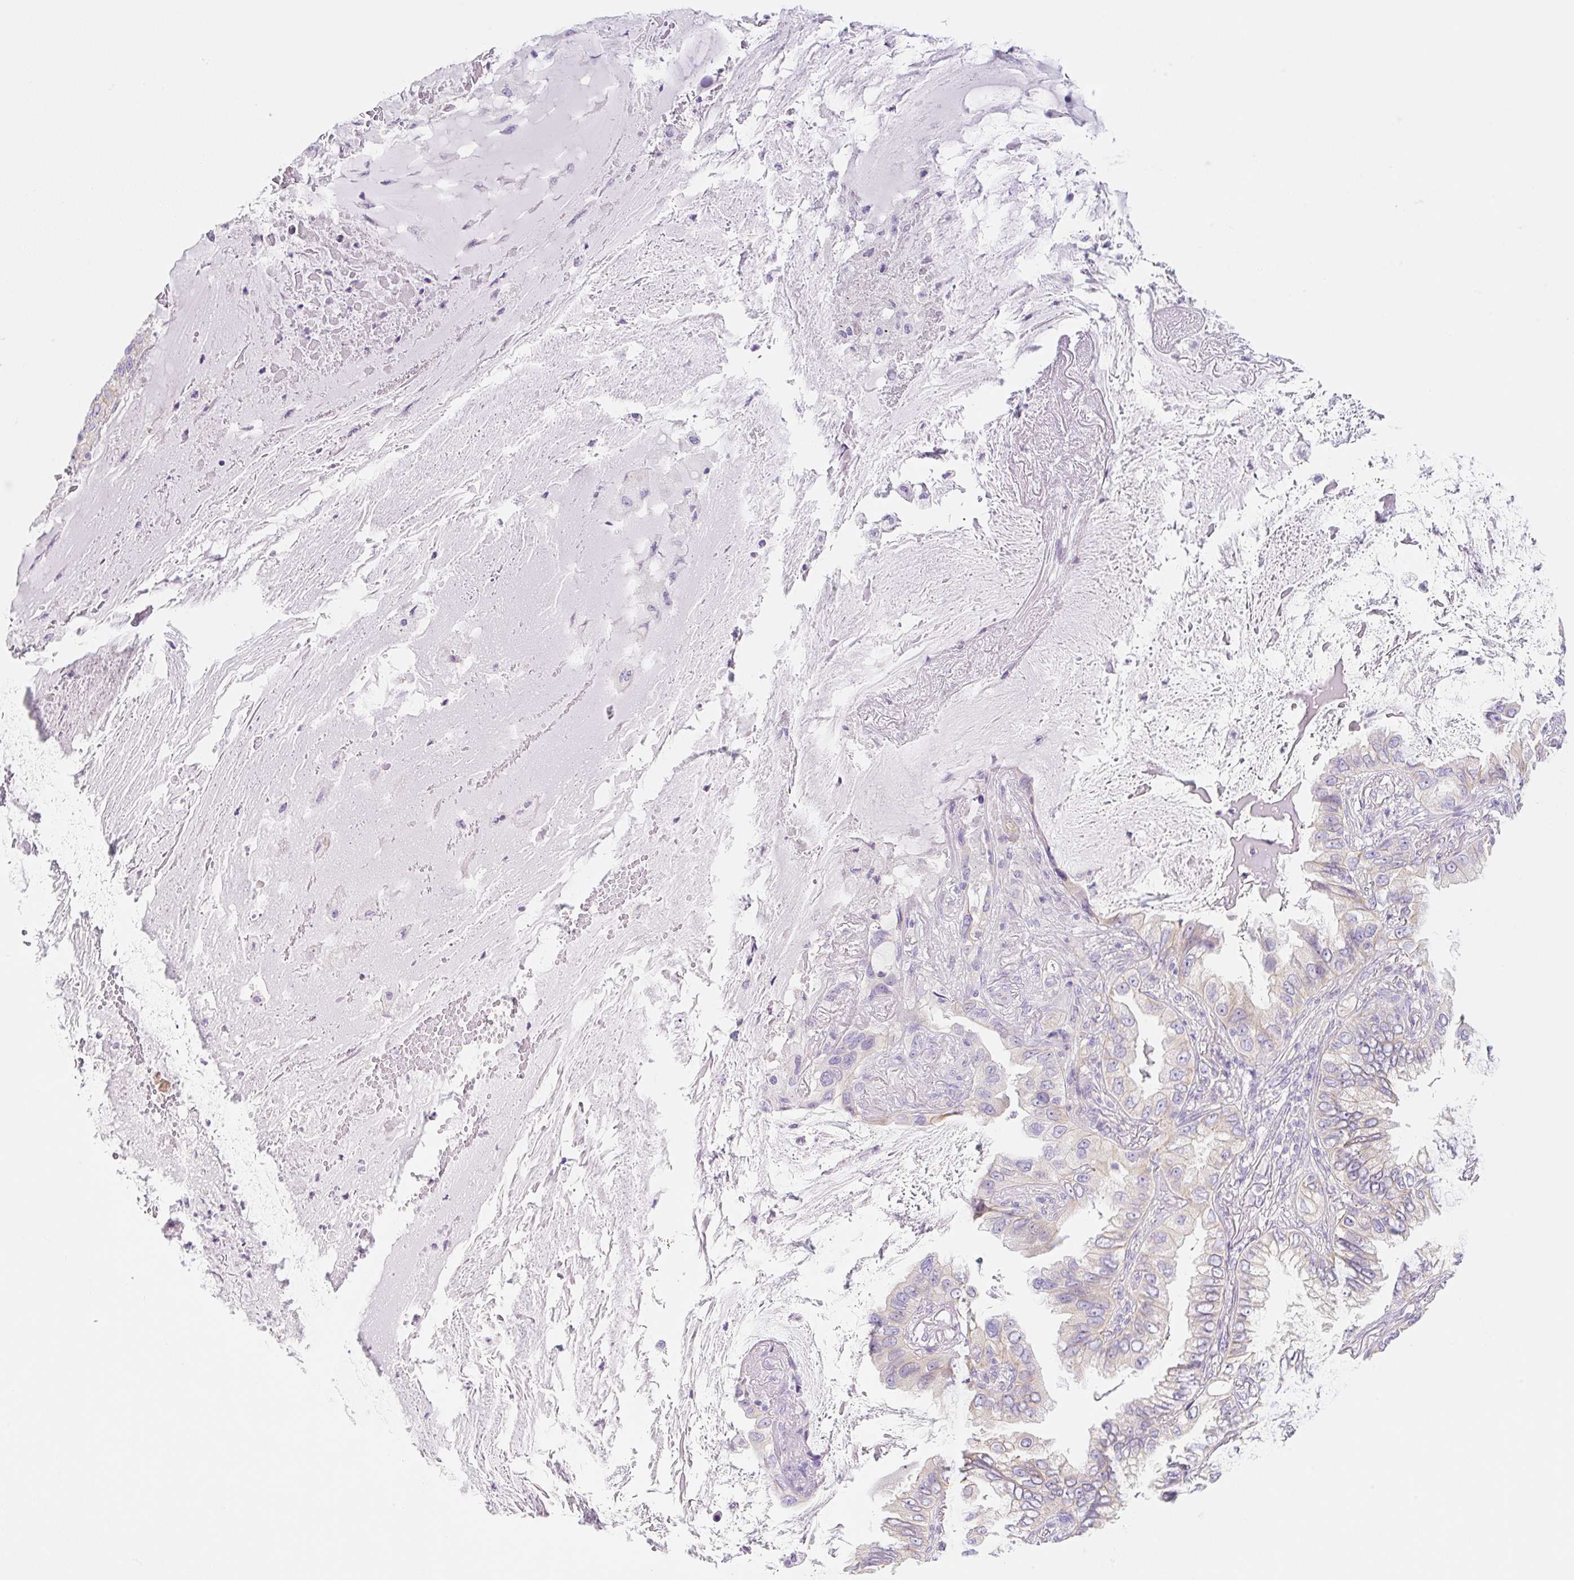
{"staining": {"intensity": "negative", "quantity": "none", "location": "none"}, "tissue": "lung cancer", "cell_type": "Tumor cells", "image_type": "cancer", "snomed": [{"axis": "morphology", "description": "Adenocarcinoma, NOS"}, {"axis": "topography", "description": "Lung"}], "caption": "IHC image of lung cancer (adenocarcinoma) stained for a protein (brown), which reveals no expression in tumor cells.", "gene": "LYVE1", "patient": {"sex": "female", "age": 69}}